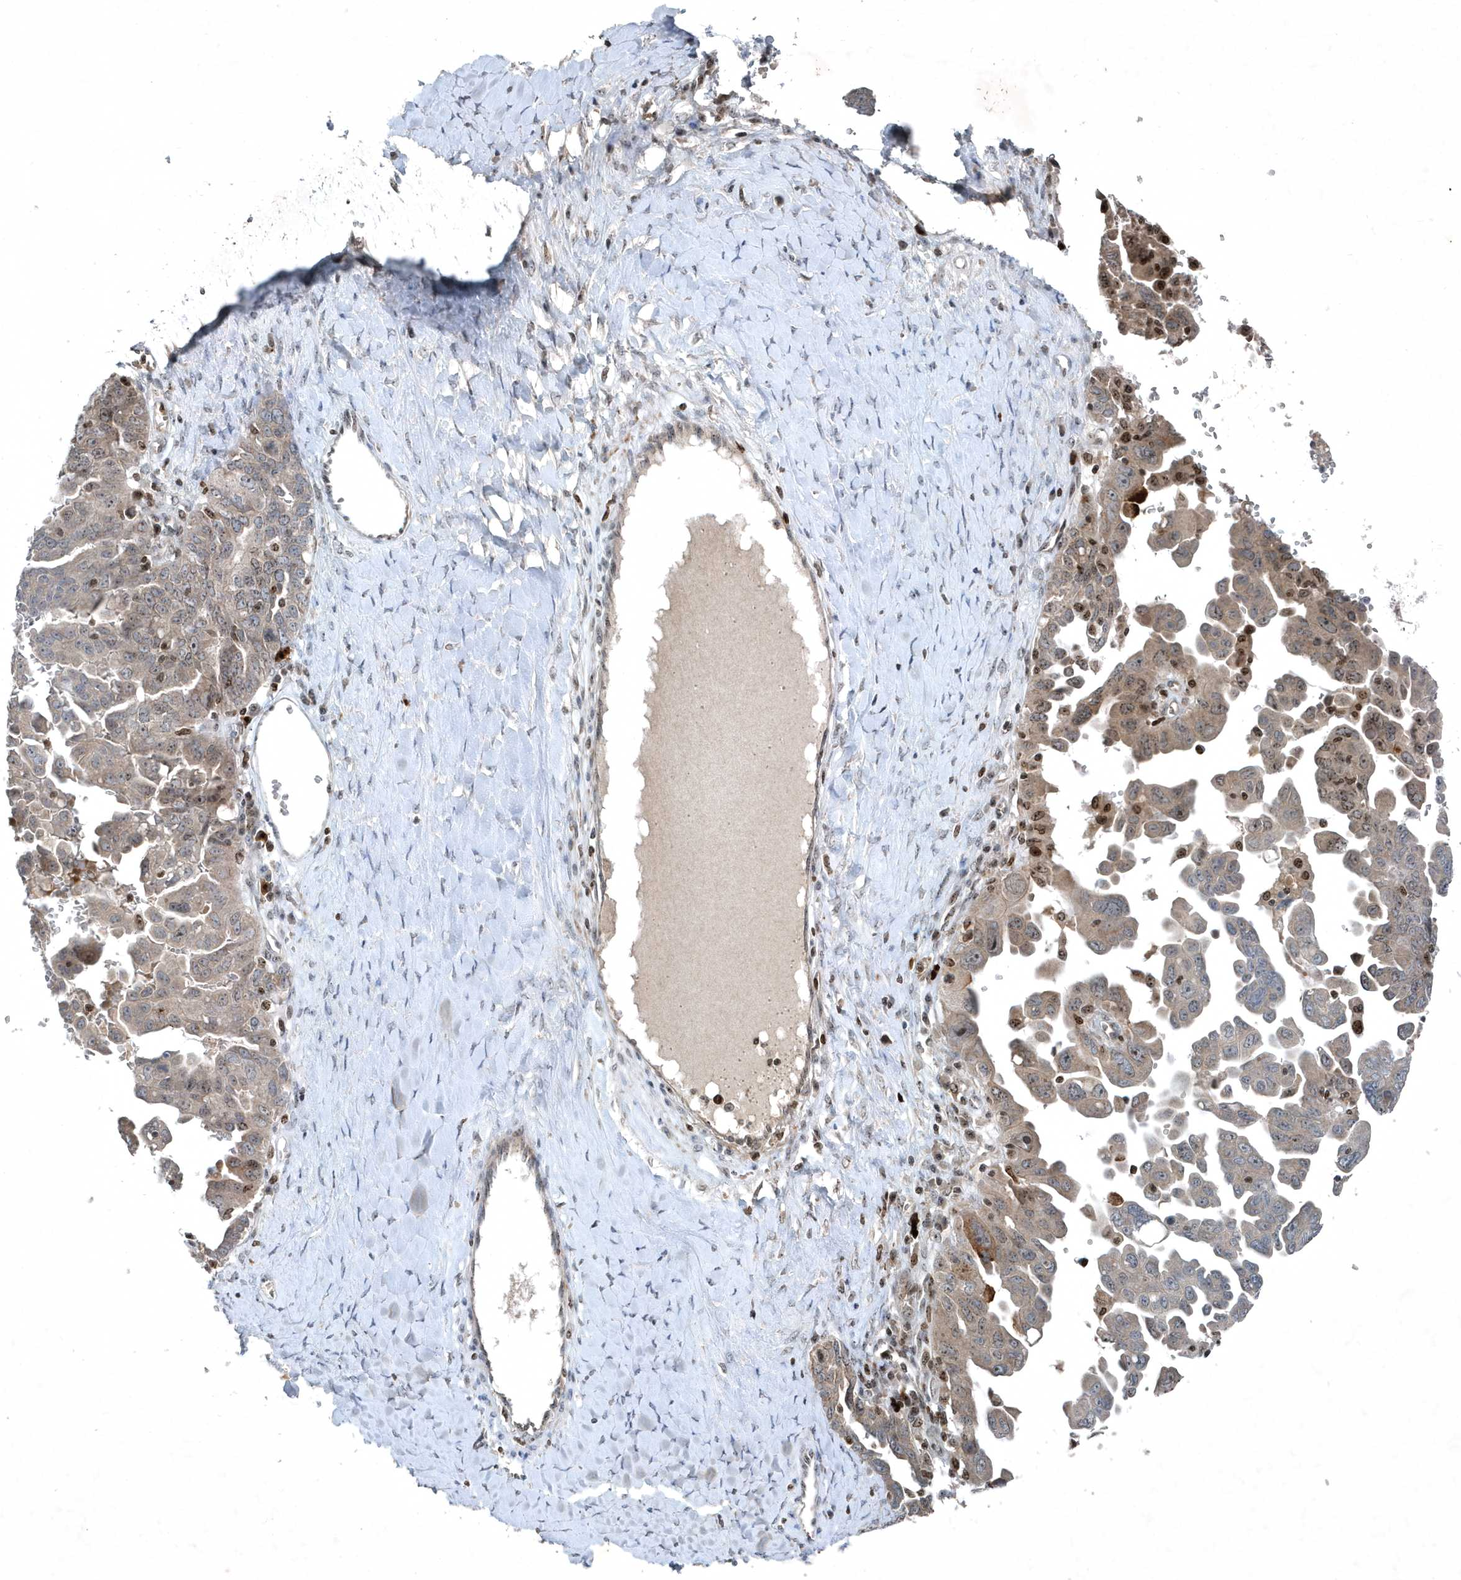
{"staining": {"intensity": "weak", "quantity": "25%-75%", "location": "cytoplasmic/membranous,nuclear"}, "tissue": "ovarian cancer", "cell_type": "Tumor cells", "image_type": "cancer", "snomed": [{"axis": "morphology", "description": "Carcinoma, endometroid"}, {"axis": "topography", "description": "Ovary"}], "caption": "This micrograph demonstrates ovarian cancer stained with immunohistochemistry (IHC) to label a protein in brown. The cytoplasmic/membranous and nuclear of tumor cells show weak positivity for the protein. Nuclei are counter-stained blue.", "gene": "QTRT2", "patient": {"sex": "female", "age": 62}}